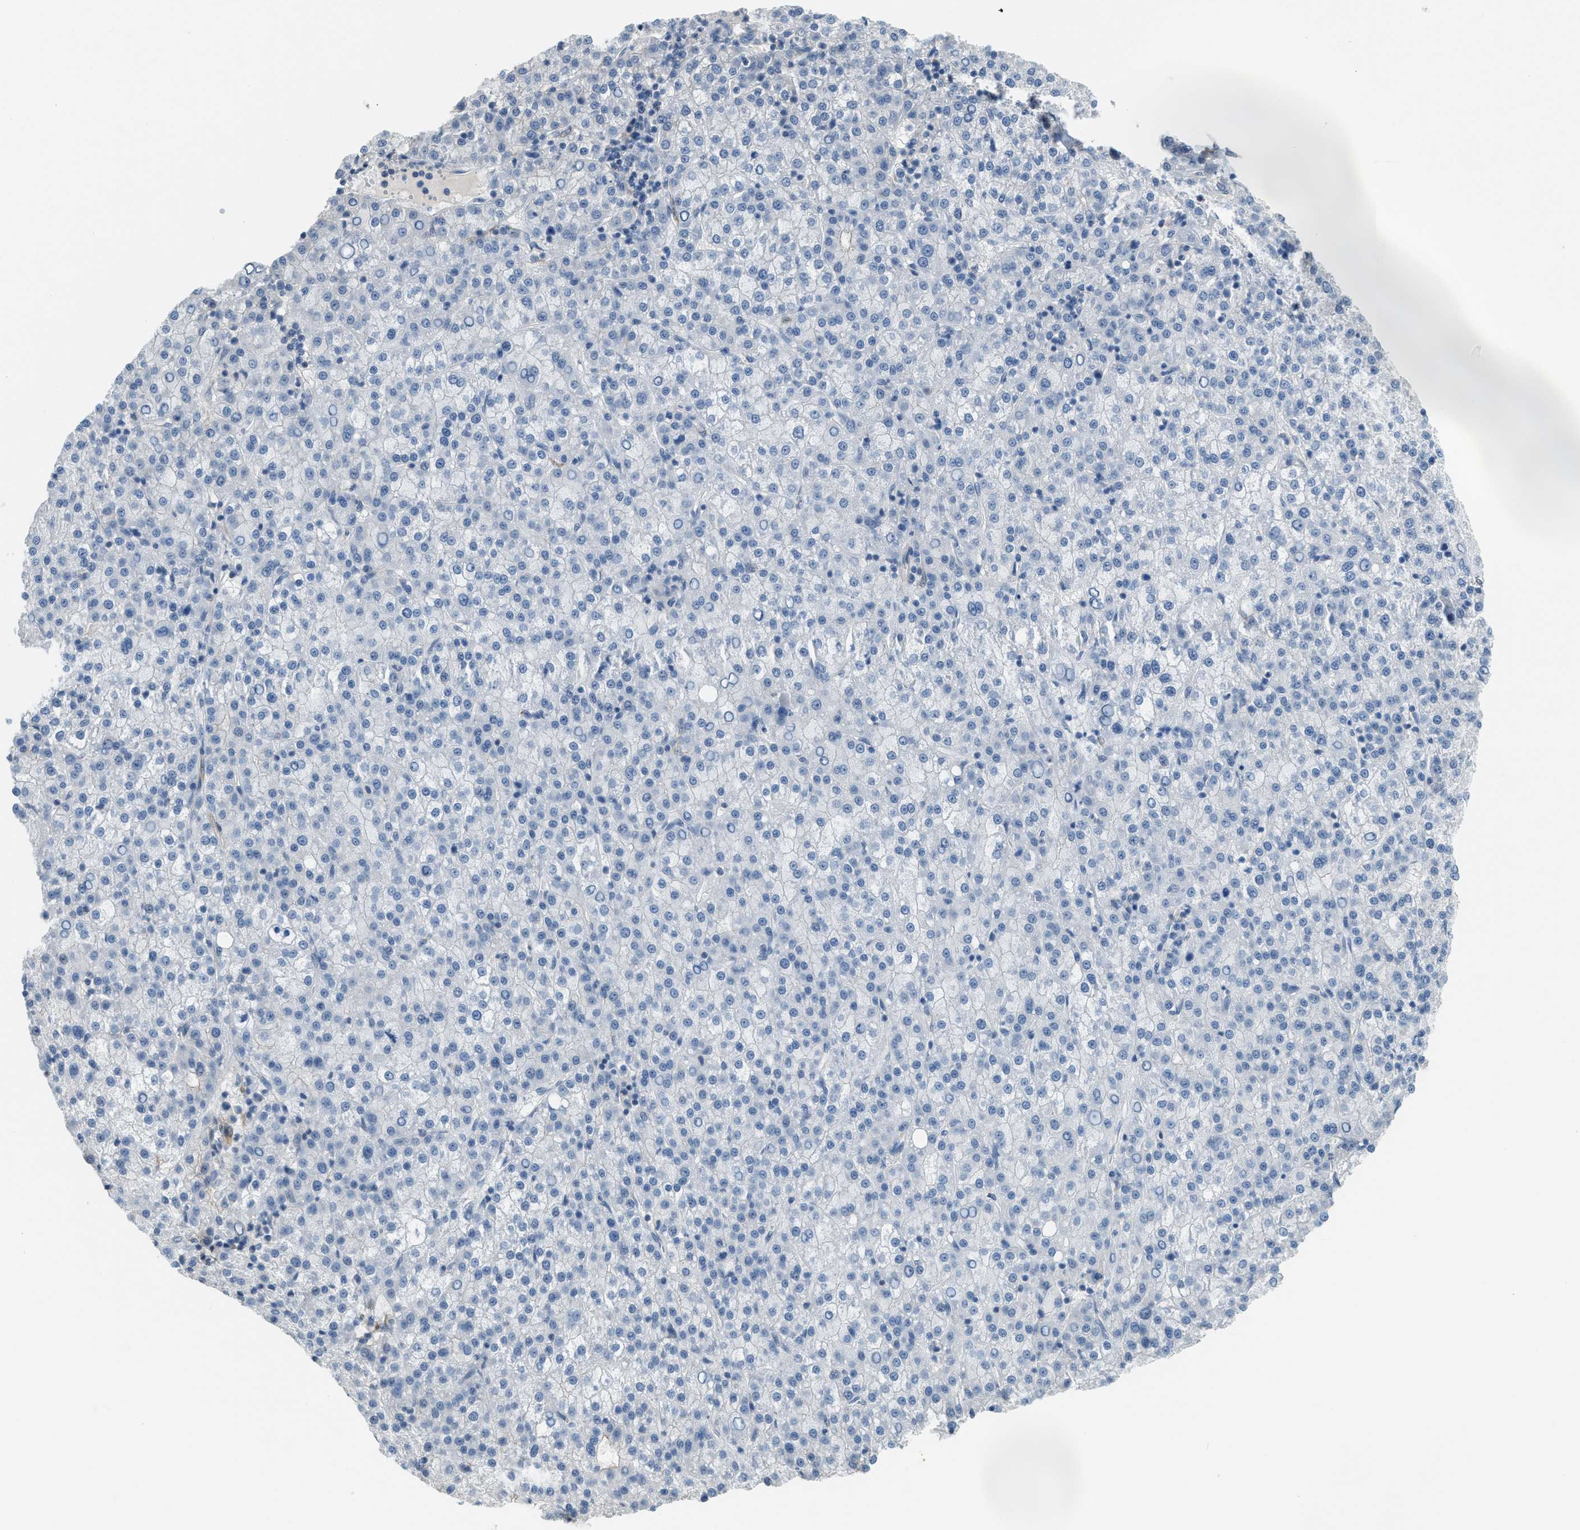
{"staining": {"intensity": "negative", "quantity": "none", "location": "none"}, "tissue": "liver cancer", "cell_type": "Tumor cells", "image_type": "cancer", "snomed": [{"axis": "morphology", "description": "Carcinoma, Hepatocellular, NOS"}, {"axis": "topography", "description": "Liver"}], "caption": "Immunohistochemistry of liver cancer exhibits no staining in tumor cells.", "gene": "TMEM154", "patient": {"sex": "female", "age": 58}}